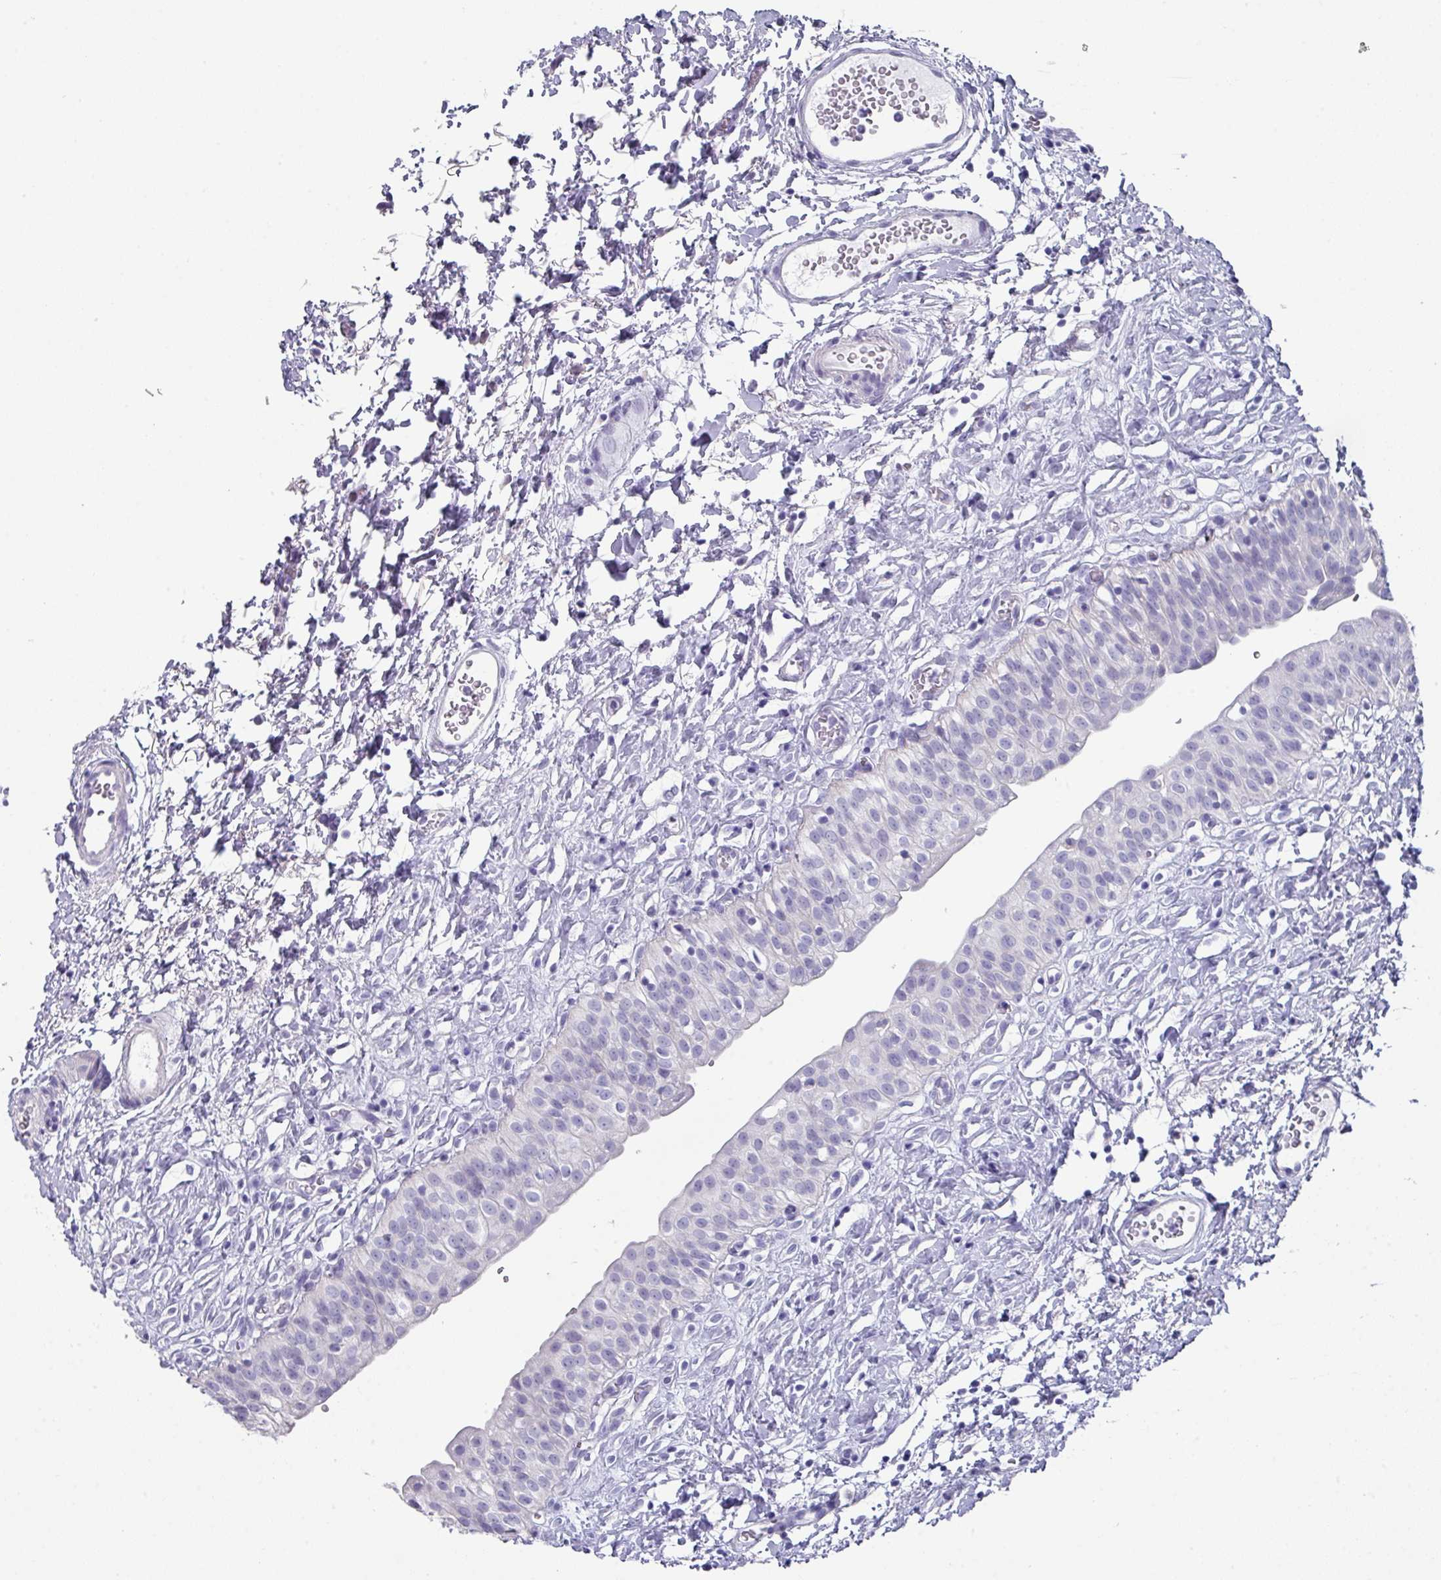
{"staining": {"intensity": "negative", "quantity": "none", "location": "none"}, "tissue": "urinary bladder", "cell_type": "Urothelial cells", "image_type": "normal", "snomed": [{"axis": "morphology", "description": "Normal tissue, NOS"}, {"axis": "topography", "description": "Urinary bladder"}], "caption": "DAB immunohistochemical staining of normal urinary bladder reveals no significant staining in urothelial cells.", "gene": "PEX10", "patient": {"sex": "male", "age": 51}}